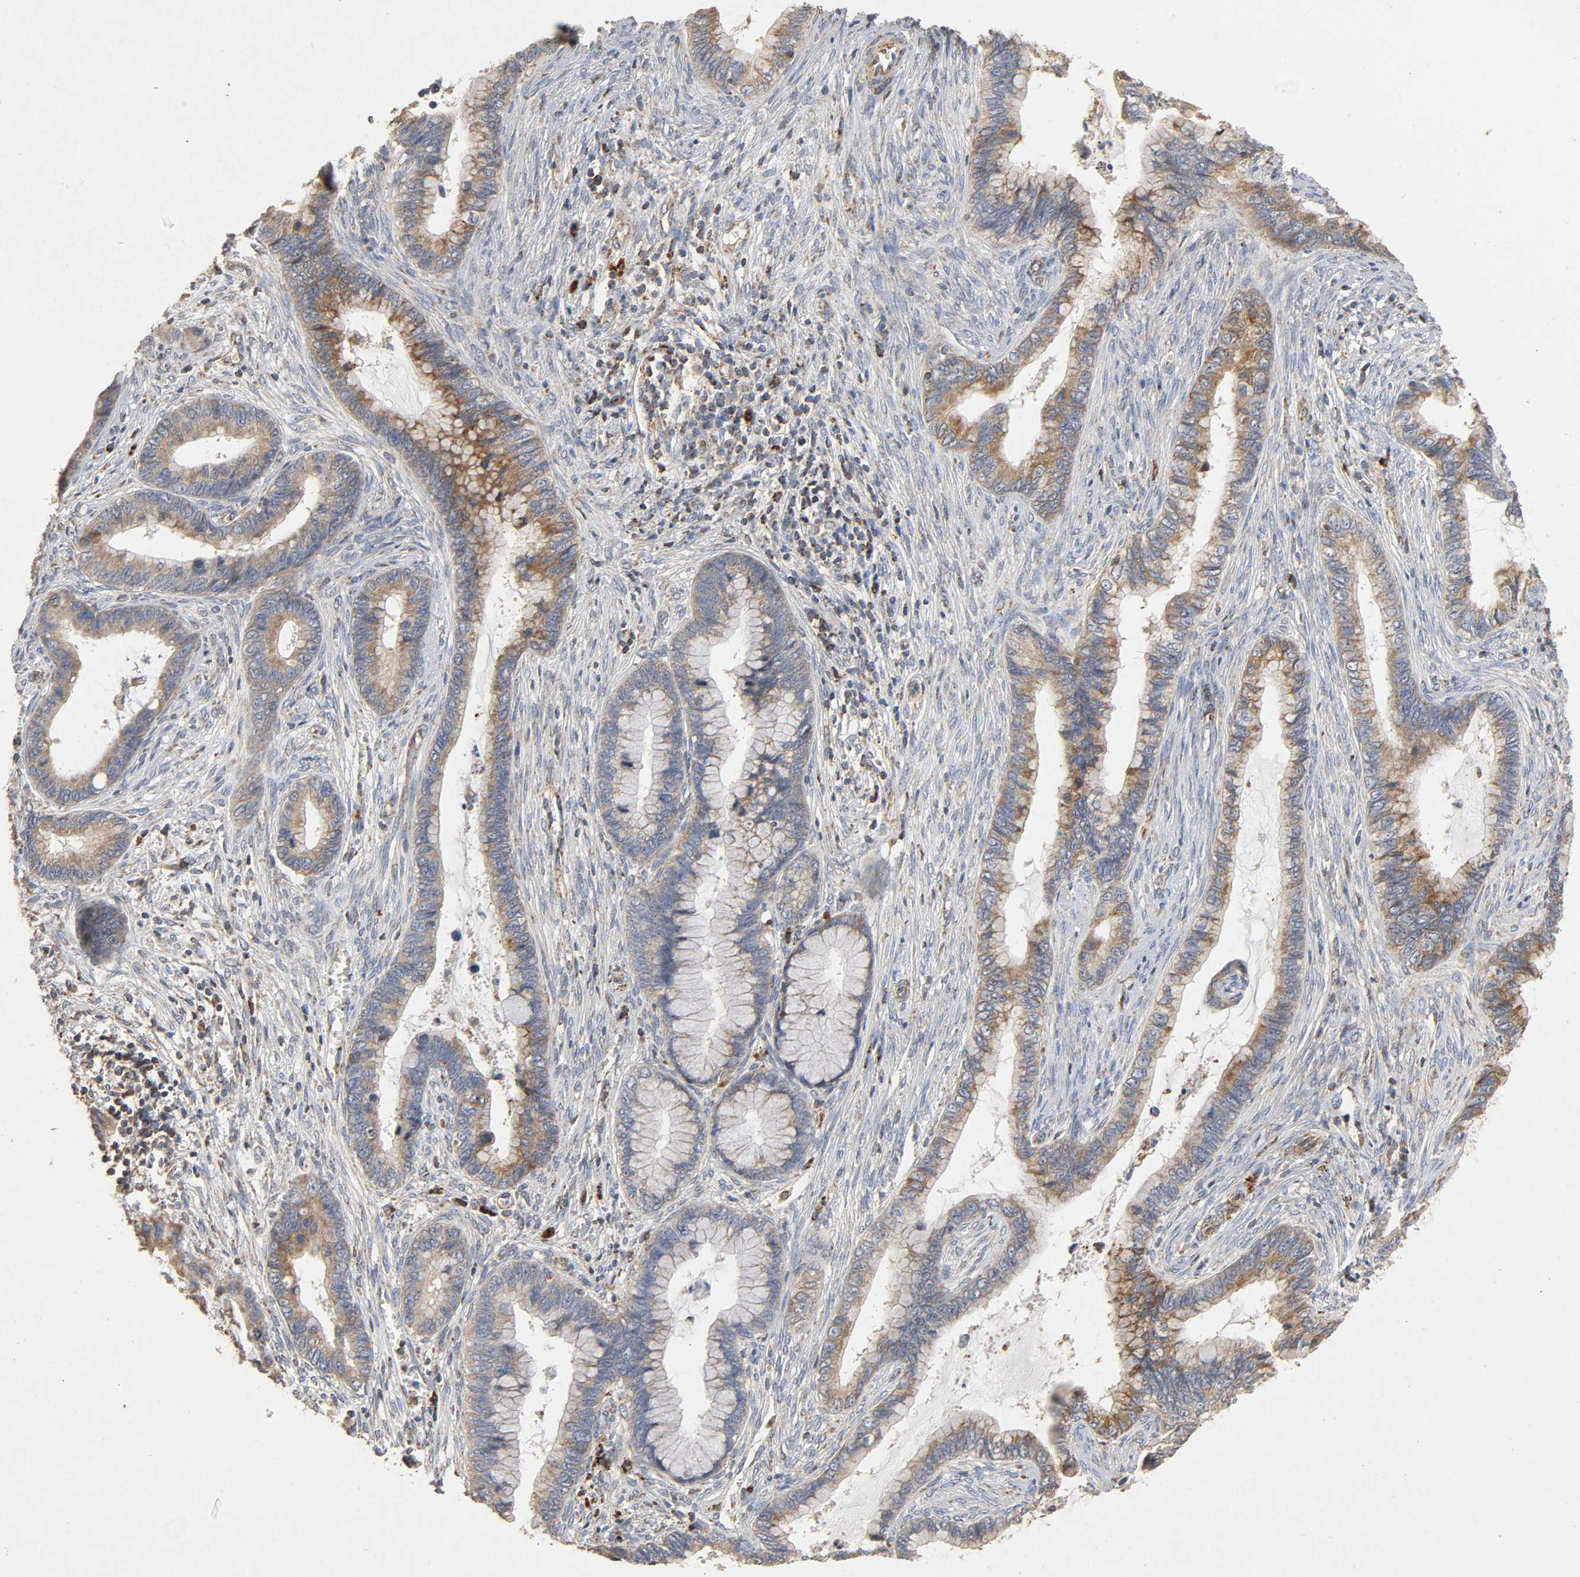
{"staining": {"intensity": "moderate", "quantity": "<25%", "location": "cytoplasmic/membranous"}, "tissue": "cervical cancer", "cell_type": "Tumor cells", "image_type": "cancer", "snomed": [{"axis": "morphology", "description": "Adenocarcinoma, NOS"}, {"axis": "topography", "description": "Cervix"}], "caption": "Cervical cancer (adenocarcinoma) stained for a protein (brown) exhibits moderate cytoplasmic/membranous positive positivity in approximately <25% of tumor cells.", "gene": "NDUFS3", "patient": {"sex": "female", "age": 44}}